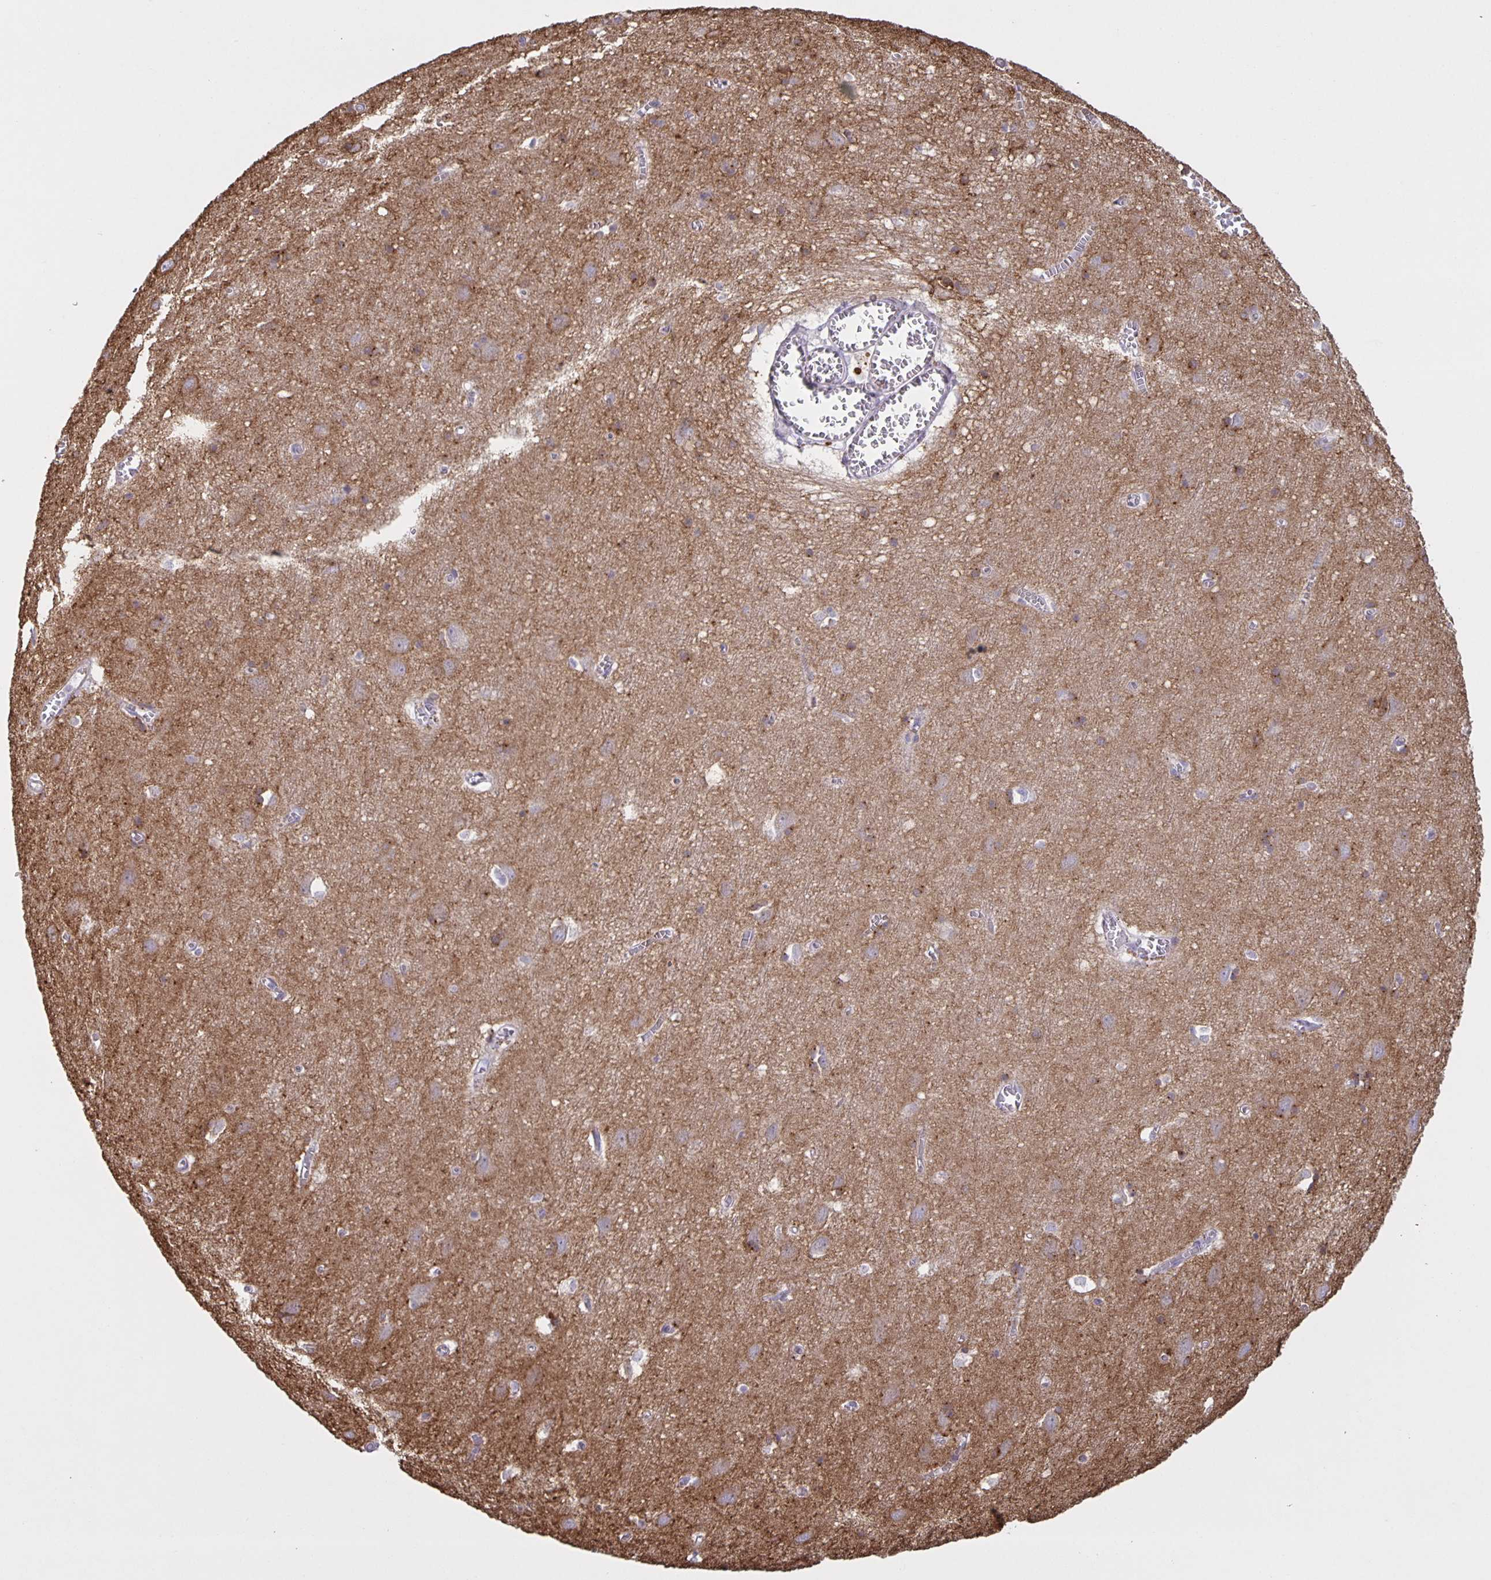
{"staining": {"intensity": "negative", "quantity": "none", "location": "none"}, "tissue": "cerebral cortex", "cell_type": "Endothelial cells", "image_type": "normal", "snomed": [{"axis": "morphology", "description": "Normal tissue, NOS"}, {"axis": "topography", "description": "Cerebral cortex"}], "caption": "Human cerebral cortex stained for a protein using immunohistochemistry (IHC) shows no expression in endothelial cells.", "gene": "SRCIN1", "patient": {"sex": "male", "age": 70}}